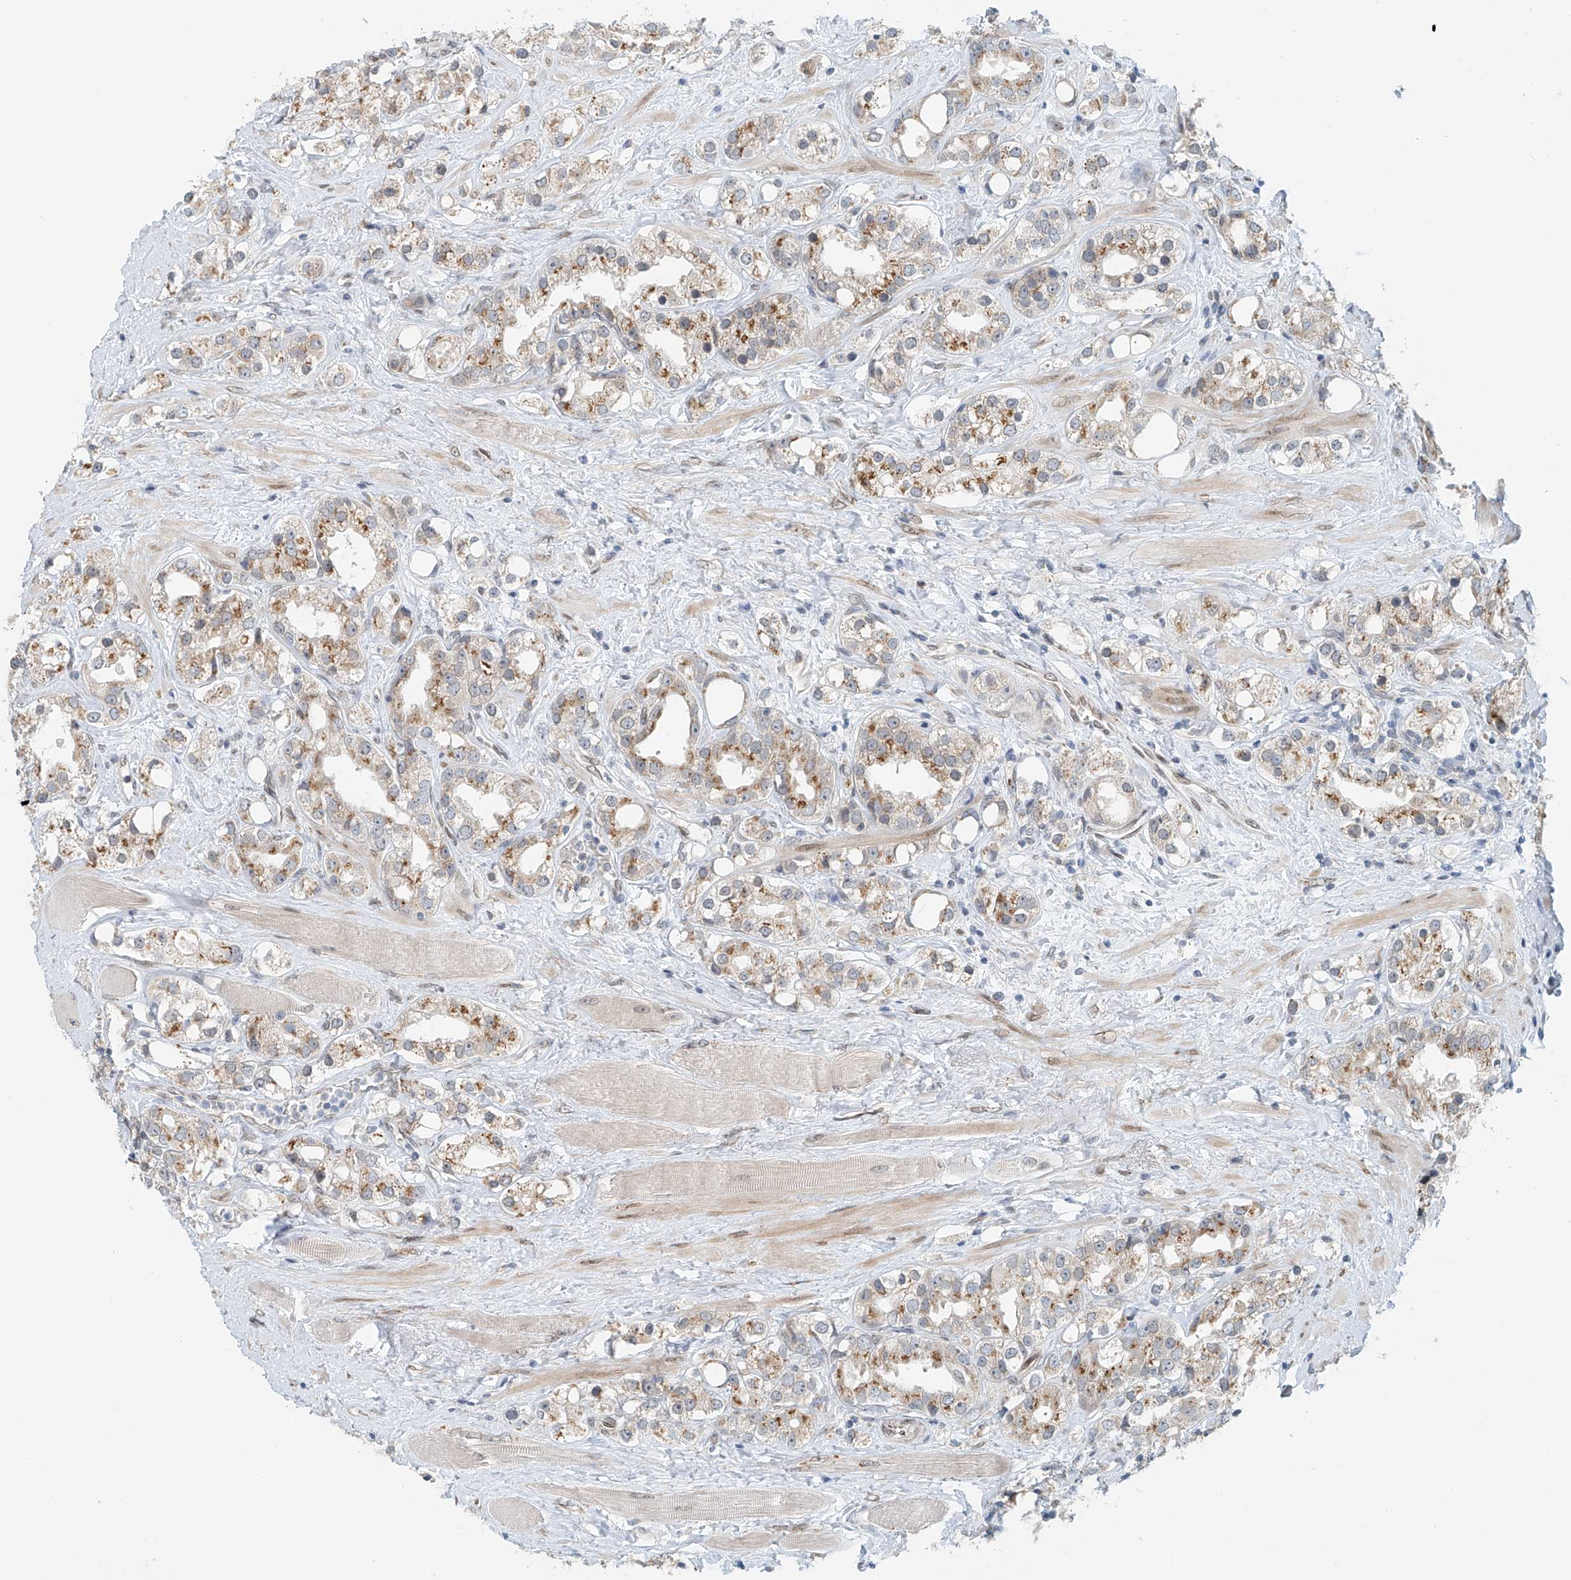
{"staining": {"intensity": "moderate", "quantity": "25%-75%", "location": "cytoplasmic/membranous"}, "tissue": "prostate cancer", "cell_type": "Tumor cells", "image_type": "cancer", "snomed": [{"axis": "morphology", "description": "Adenocarcinoma, NOS"}, {"axis": "topography", "description": "Prostate"}], "caption": "DAB immunohistochemical staining of human prostate cancer (adenocarcinoma) exhibits moderate cytoplasmic/membranous protein positivity in about 25%-75% of tumor cells.", "gene": "STARD9", "patient": {"sex": "male", "age": 79}}